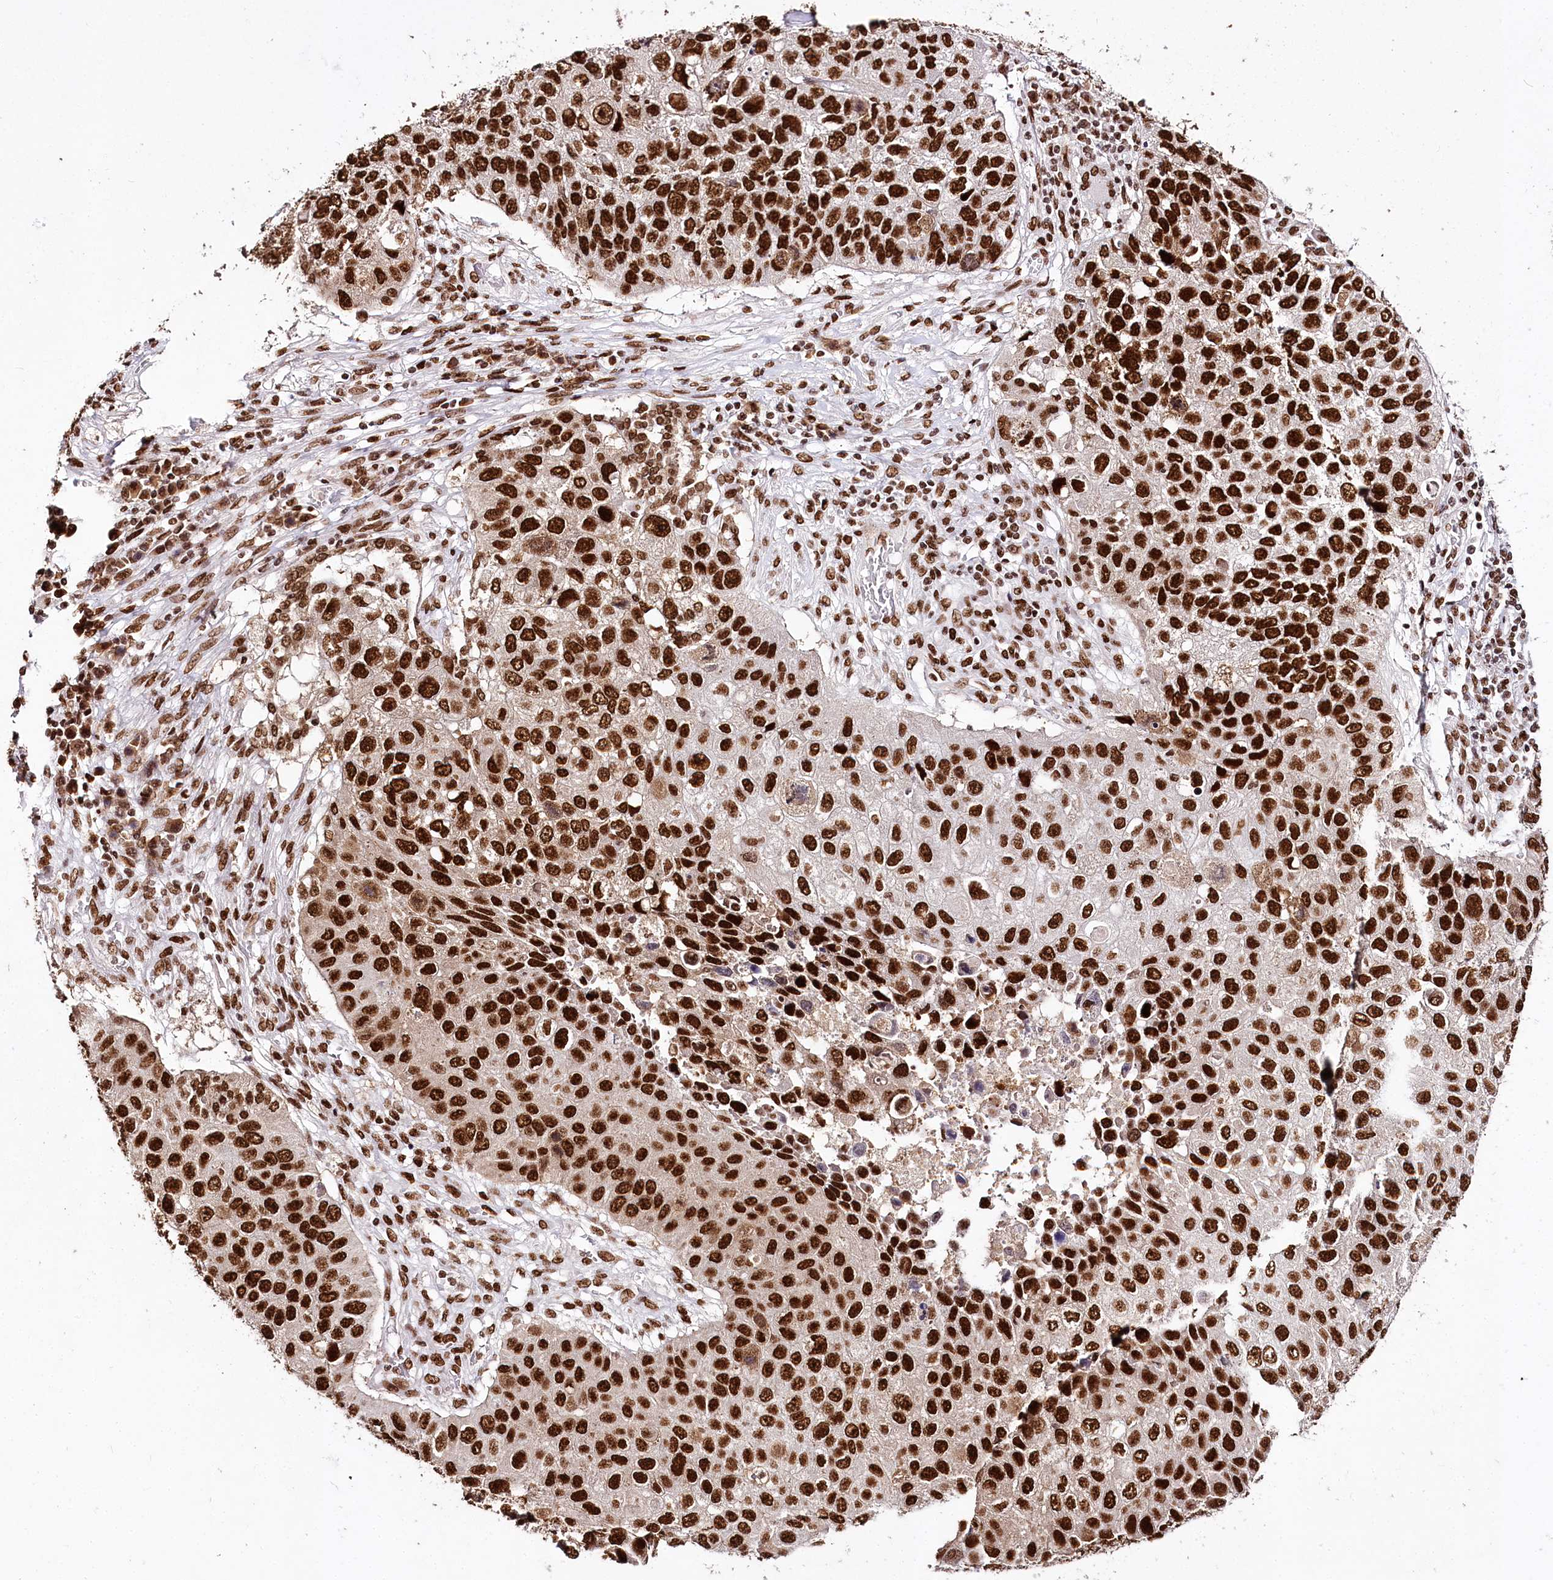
{"staining": {"intensity": "strong", "quantity": ">75%", "location": "nuclear"}, "tissue": "lung cancer", "cell_type": "Tumor cells", "image_type": "cancer", "snomed": [{"axis": "morphology", "description": "Squamous cell carcinoma, NOS"}, {"axis": "topography", "description": "Lung"}], "caption": "There is high levels of strong nuclear staining in tumor cells of squamous cell carcinoma (lung), as demonstrated by immunohistochemical staining (brown color).", "gene": "SMARCE1", "patient": {"sex": "male", "age": 61}}